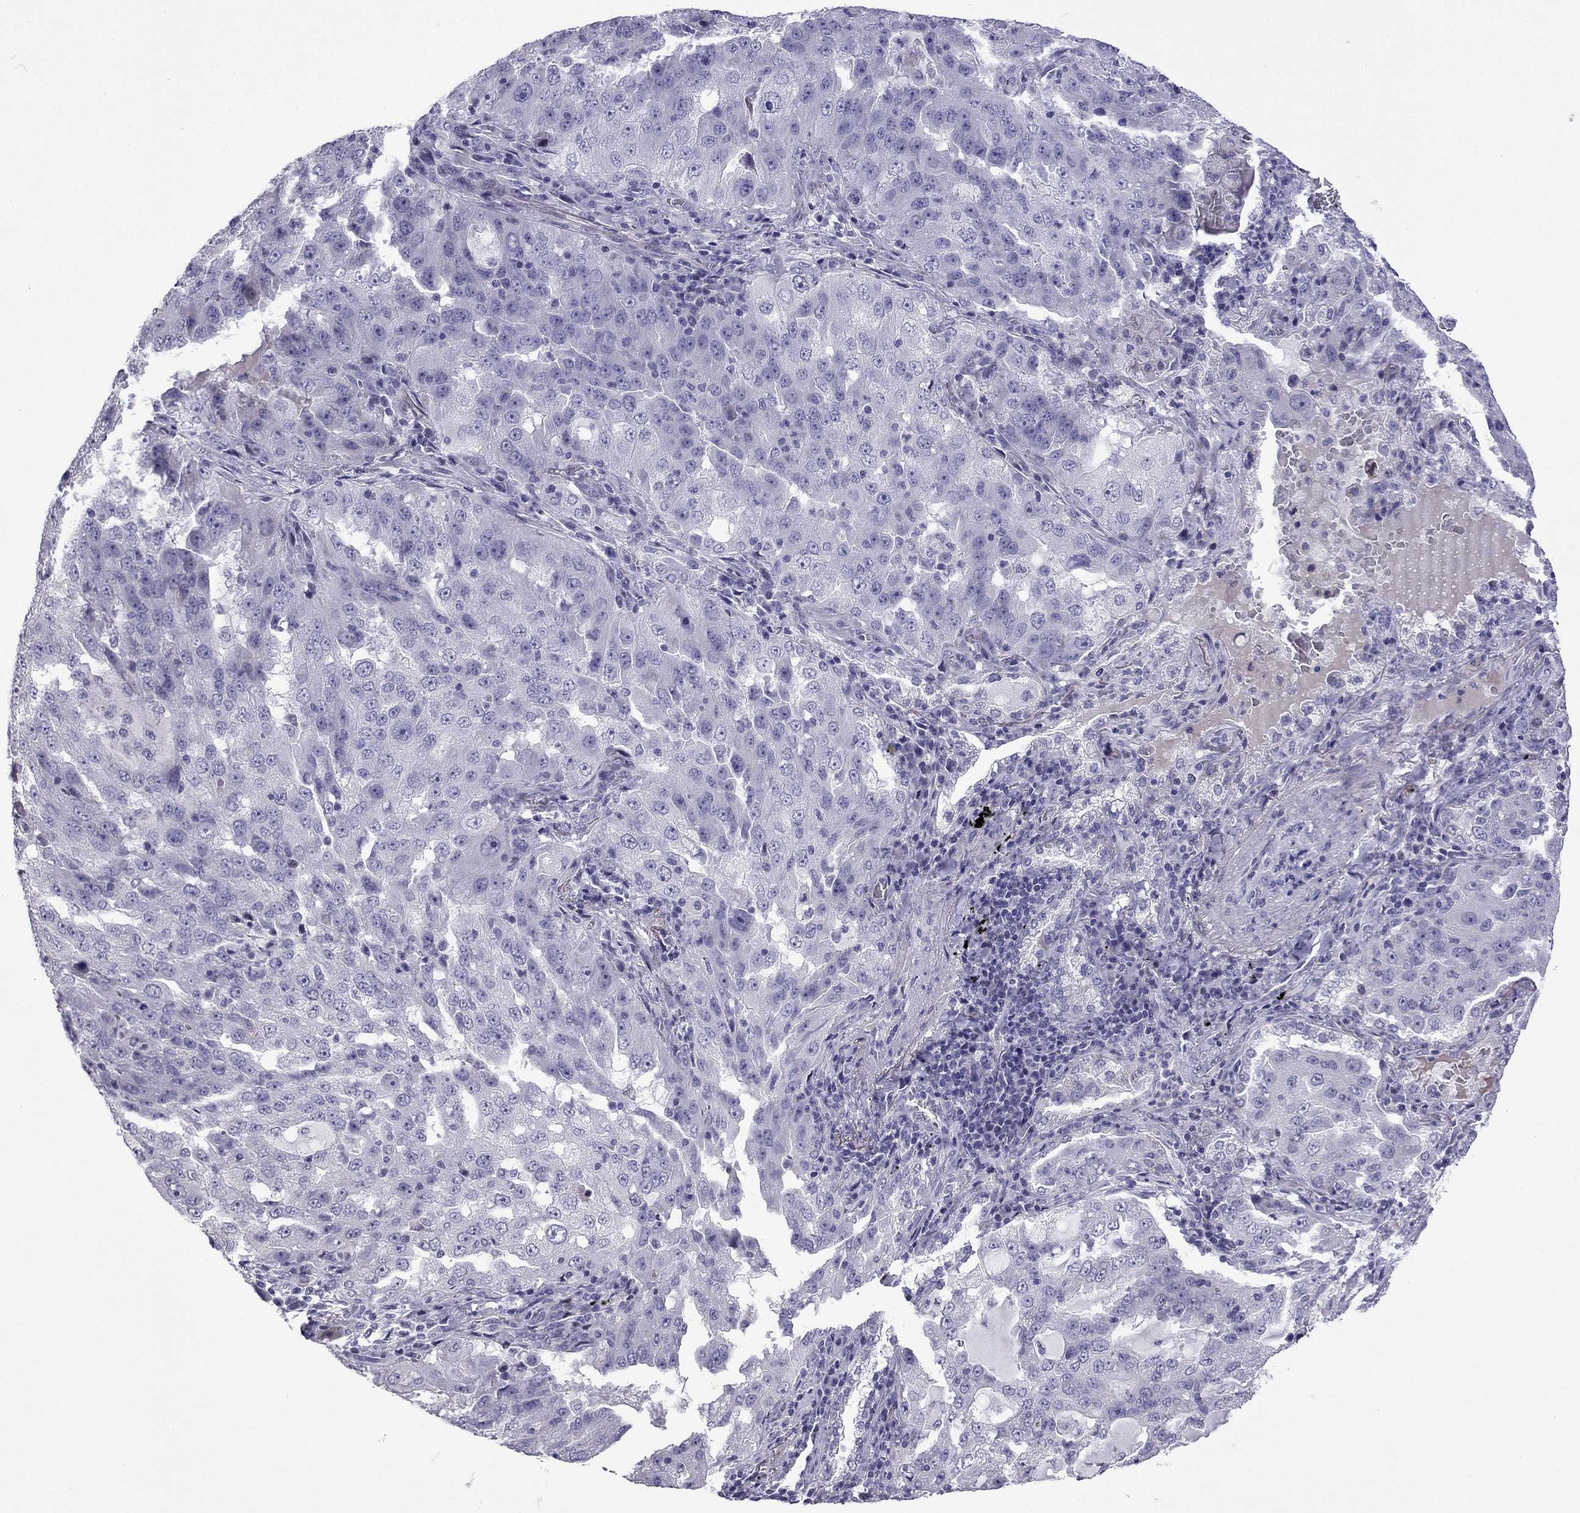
{"staining": {"intensity": "negative", "quantity": "none", "location": "none"}, "tissue": "lung cancer", "cell_type": "Tumor cells", "image_type": "cancer", "snomed": [{"axis": "morphology", "description": "Adenocarcinoma, NOS"}, {"axis": "topography", "description": "Lung"}], "caption": "Tumor cells show no significant expression in lung cancer (adenocarcinoma). (Brightfield microscopy of DAB IHC at high magnification).", "gene": "CFAP70", "patient": {"sex": "female", "age": 61}}